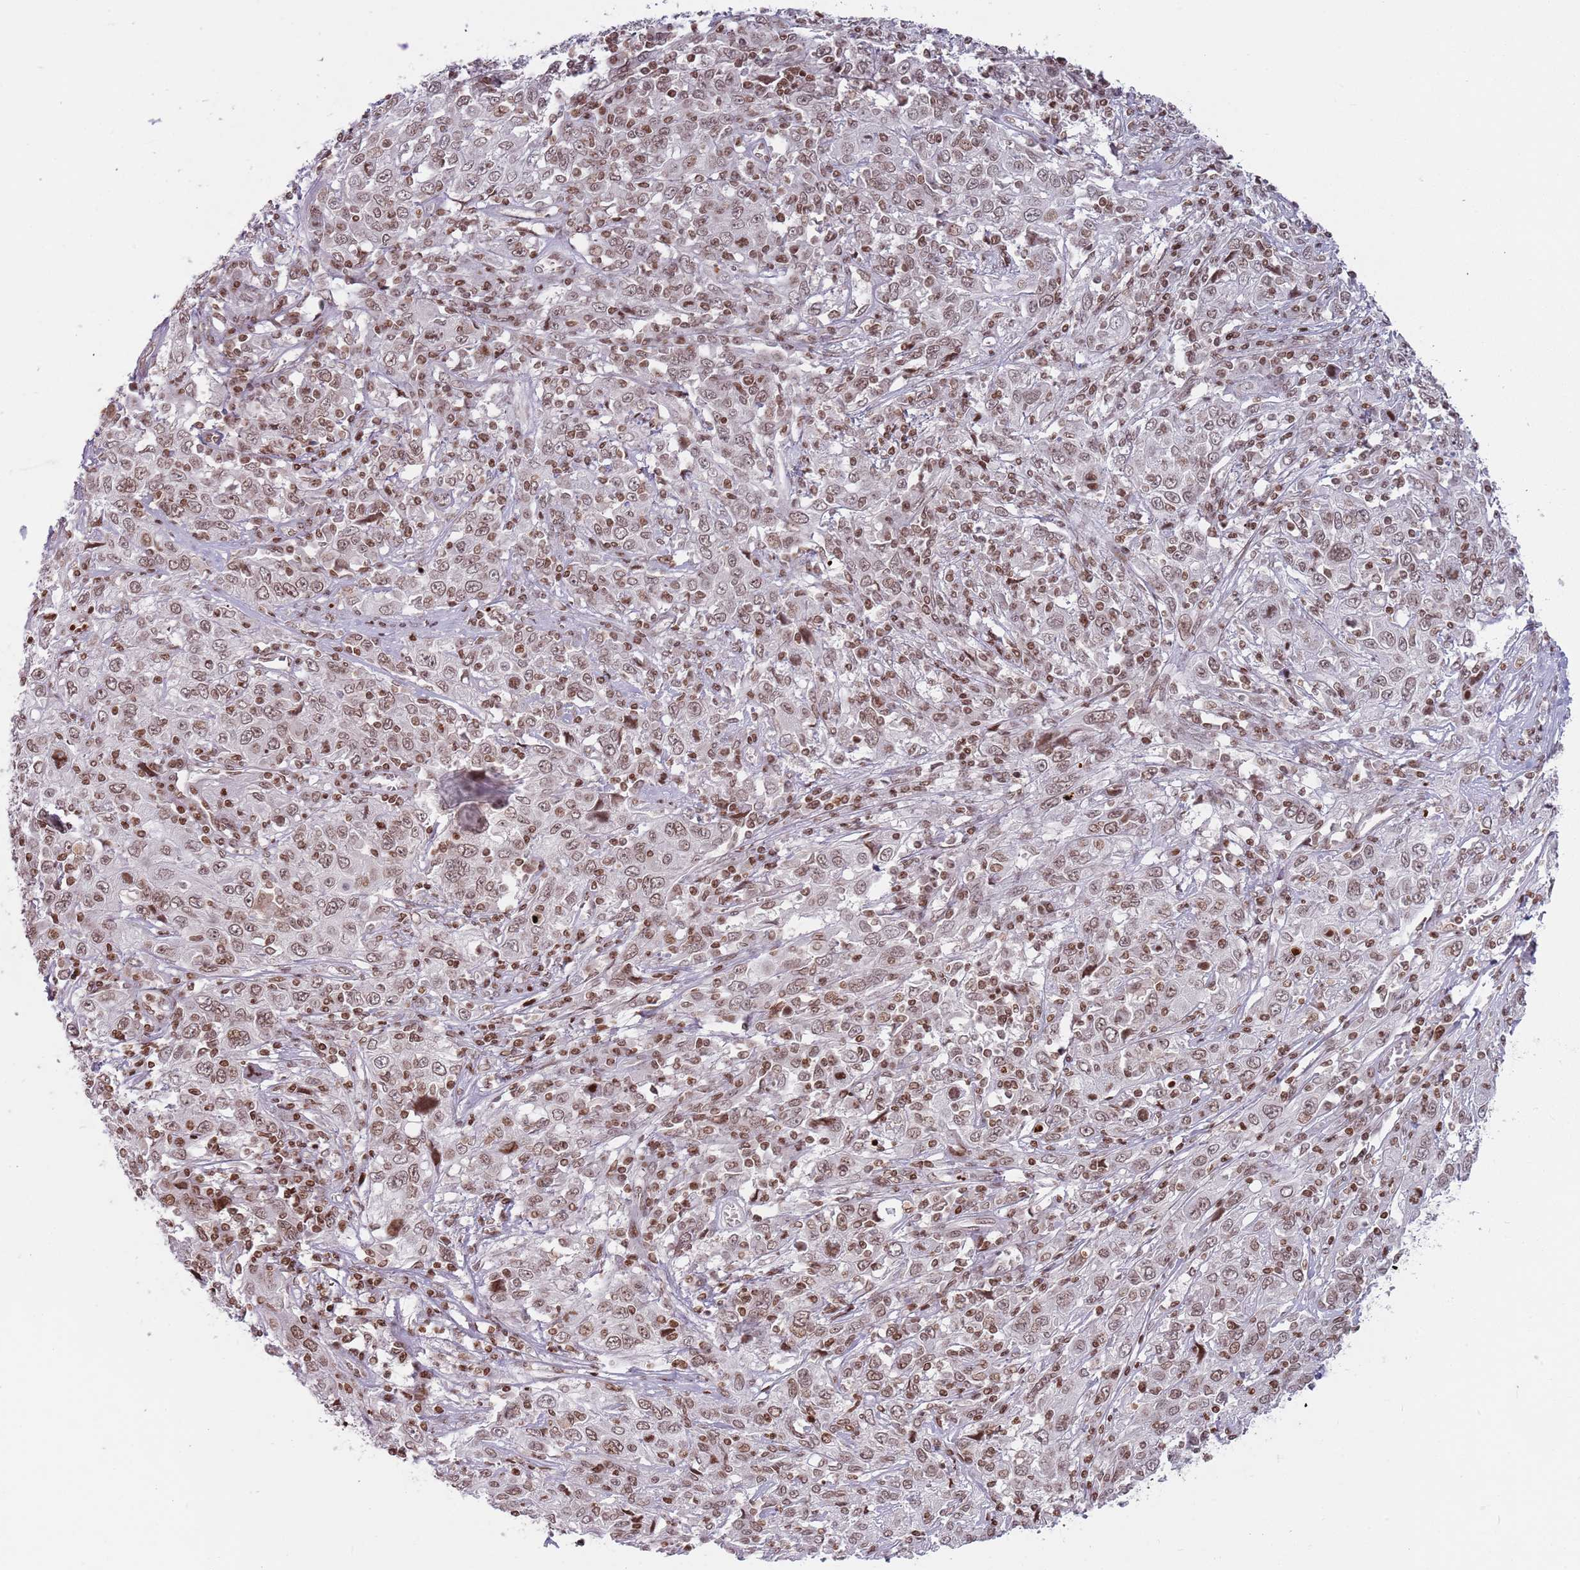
{"staining": {"intensity": "moderate", "quantity": ">75%", "location": "nuclear"}, "tissue": "cervical cancer", "cell_type": "Tumor cells", "image_type": "cancer", "snomed": [{"axis": "morphology", "description": "Squamous cell carcinoma, NOS"}, {"axis": "topography", "description": "Cervix"}], "caption": "Brown immunohistochemical staining in human squamous cell carcinoma (cervical) exhibits moderate nuclear expression in approximately >75% of tumor cells. The protein of interest is stained brown, and the nuclei are stained in blue (DAB IHC with brightfield microscopy, high magnification).", "gene": "SH3RF3", "patient": {"sex": "female", "age": 46}}